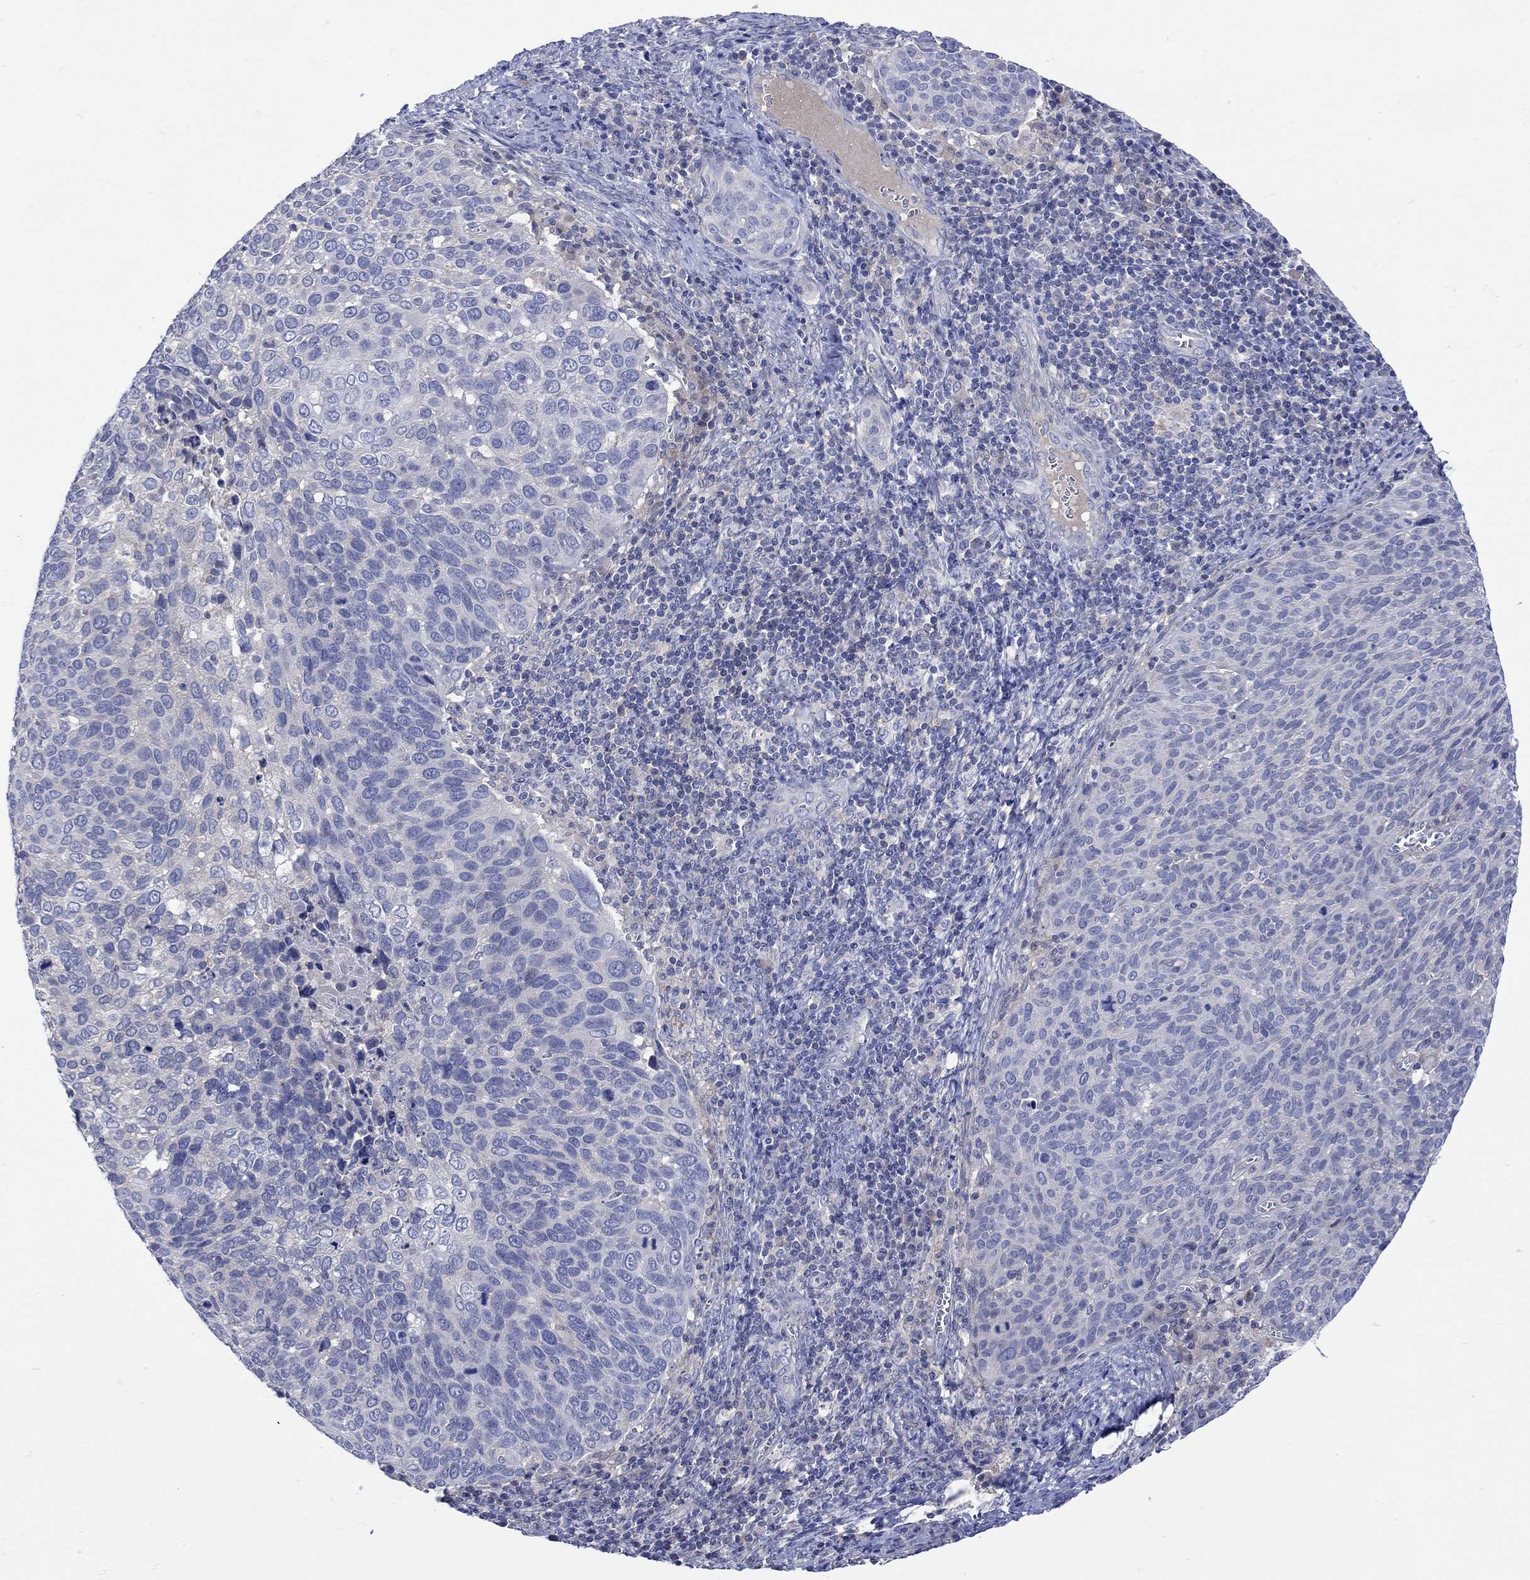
{"staining": {"intensity": "negative", "quantity": "none", "location": "none"}, "tissue": "cervical cancer", "cell_type": "Tumor cells", "image_type": "cancer", "snomed": [{"axis": "morphology", "description": "Squamous cell carcinoma, NOS"}, {"axis": "topography", "description": "Cervix"}], "caption": "An IHC photomicrograph of cervical cancer is shown. There is no staining in tumor cells of cervical cancer.", "gene": "MSI1", "patient": {"sex": "female", "age": 39}}